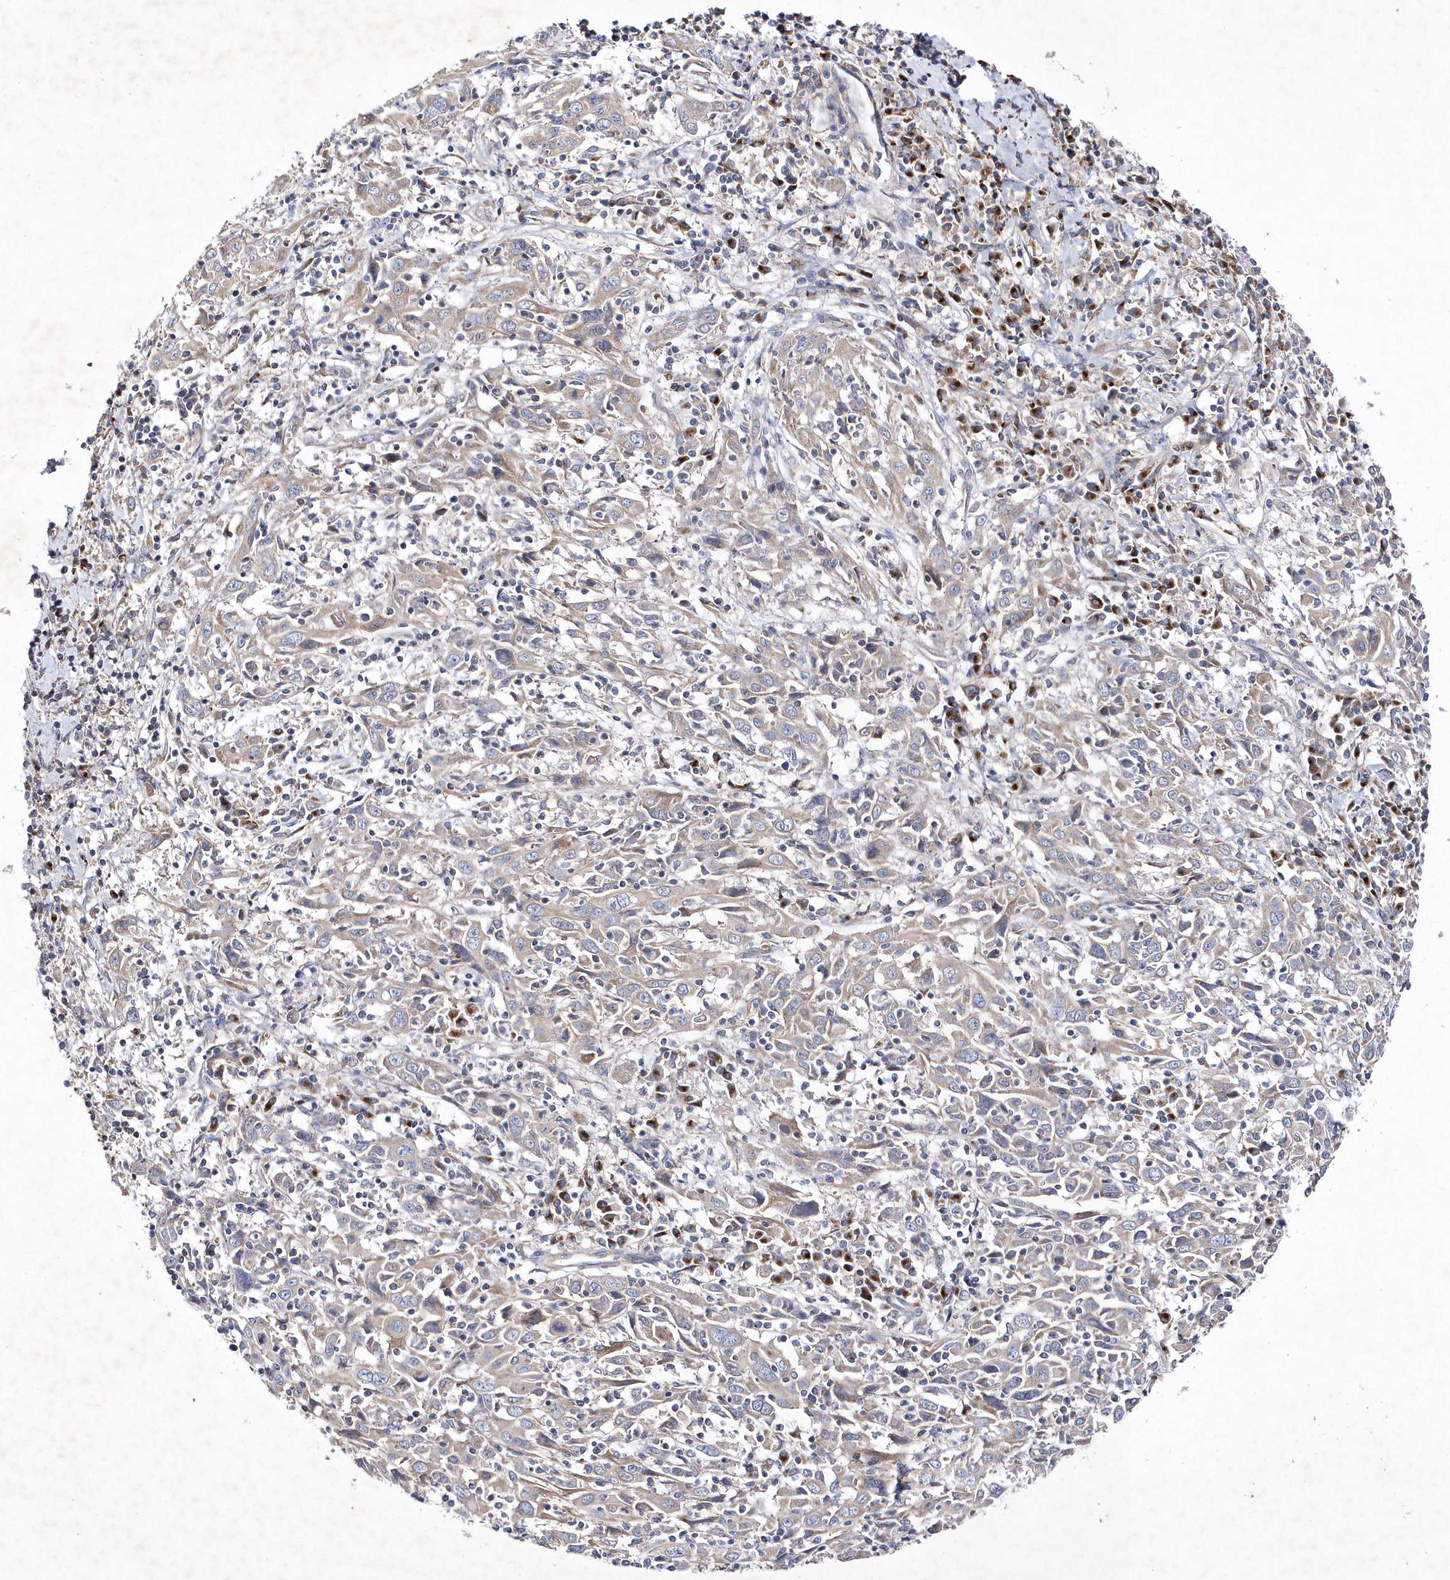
{"staining": {"intensity": "weak", "quantity": "25%-75%", "location": "cytoplasmic/membranous"}, "tissue": "cervical cancer", "cell_type": "Tumor cells", "image_type": "cancer", "snomed": [{"axis": "morphology", "description": "Squamous cell carcinoma, NOS"}, {"axis": "topography", "description": "Cervix"}], "caption": "DAB (3,3'-diaminobenzidine) immunohistochemical staining of squamous cell carcinoma (cervical) demonstrates weak cytoplasmic/membranous protein staining in about 25%-75% of tumor cells.", "gene": "METTL8", "patient": {"sex": "female", "age": 46}}